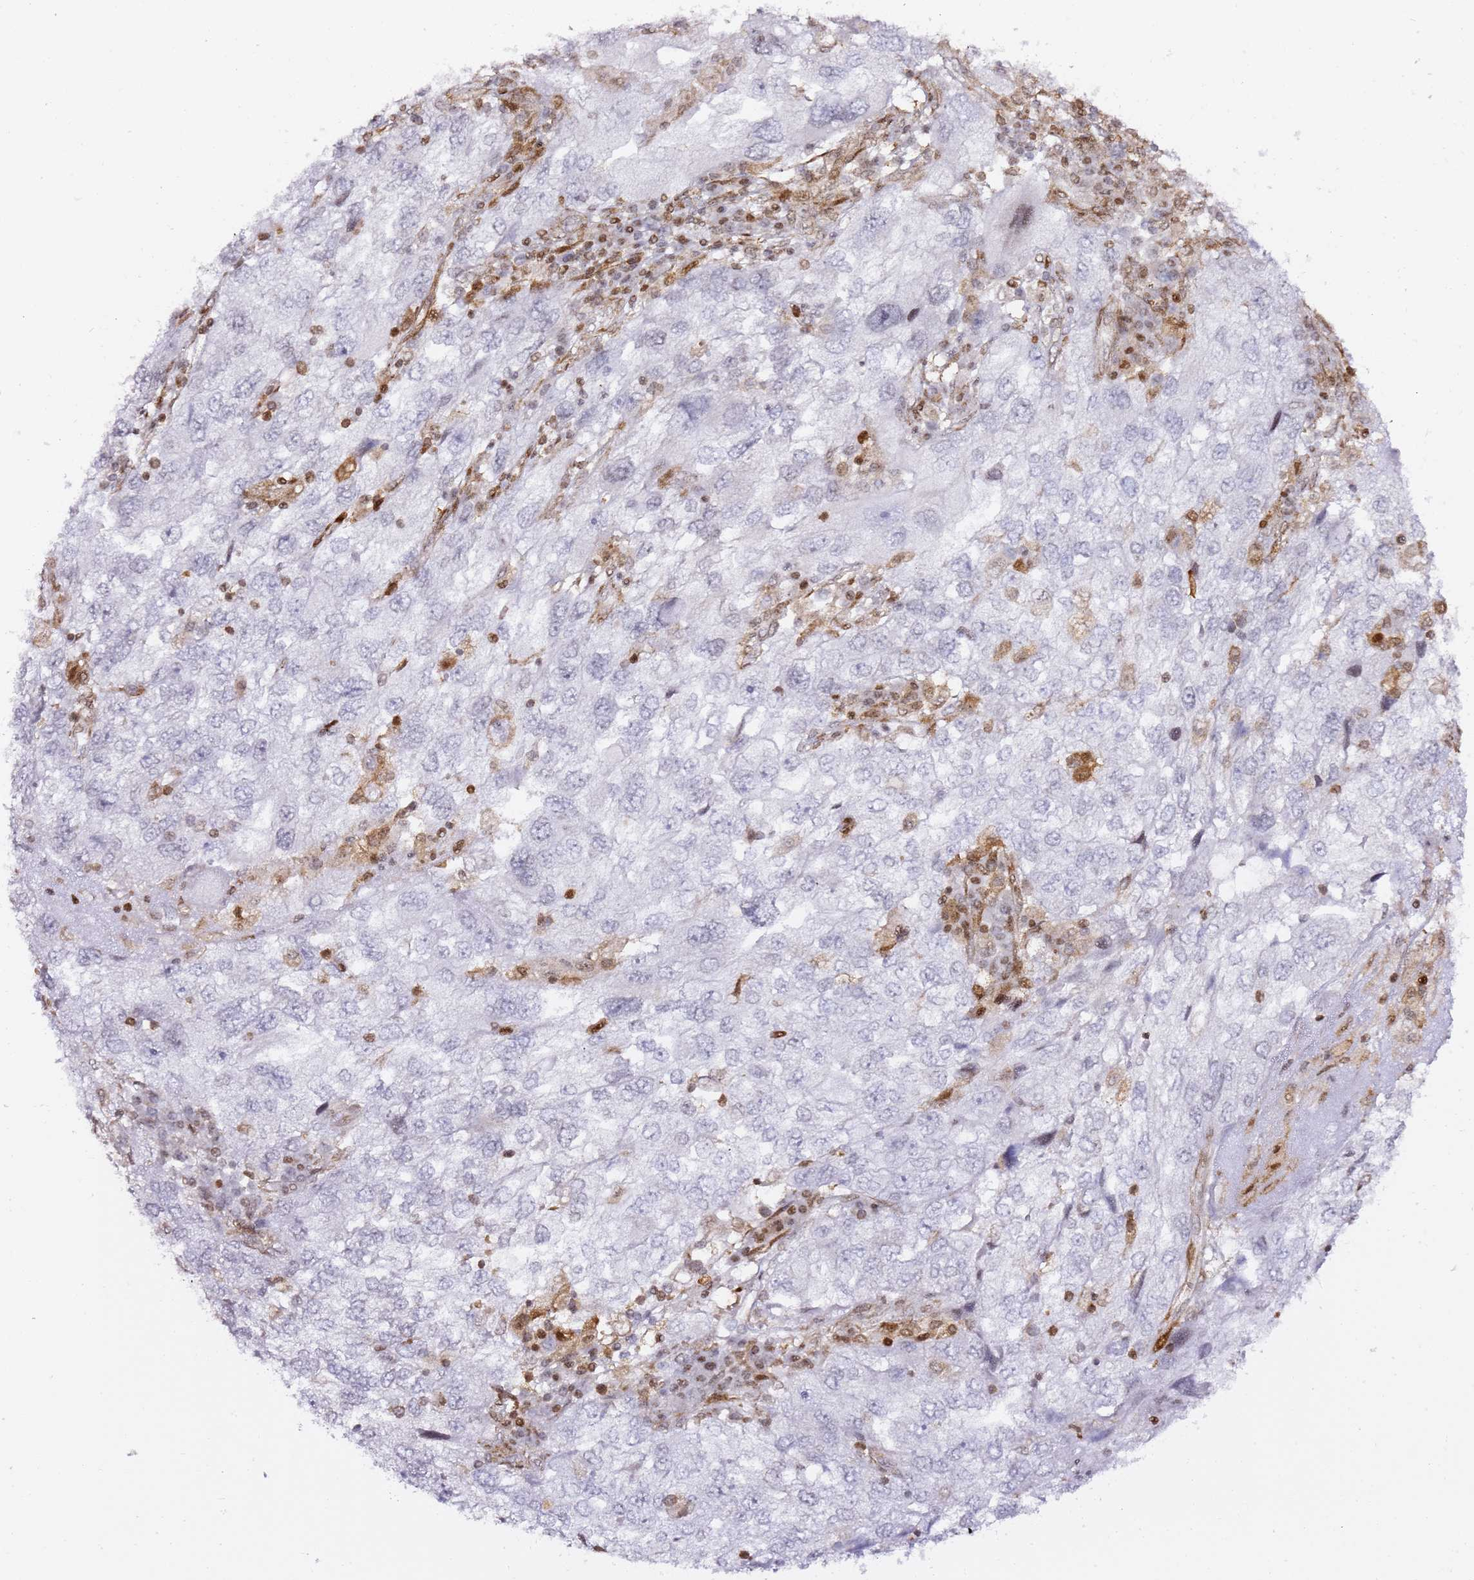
{"staining": {"intensity": "negative", "quantity": "none", "location": "none"}, "tissue": "endometrial cancer", "cell_type": "Tumor cells", "image_type": "cancer", "snomed": [{"axis": "morphology", "description": "Adenocarcinoma, NOS"}, {"axis": "topography", "description": "Endometrium"}], "caption": "An immunohistochemistry photomicrograph of adenocarcinoma (endometrial) is shown. There is no staining in tumor cells of adenocarcinoma (endometrial). (DAB (3,3'-diaminobenzidine) IHC, high magnification).", "gene": "GBP2", "patient": {"sex": "female", "age": 49}}